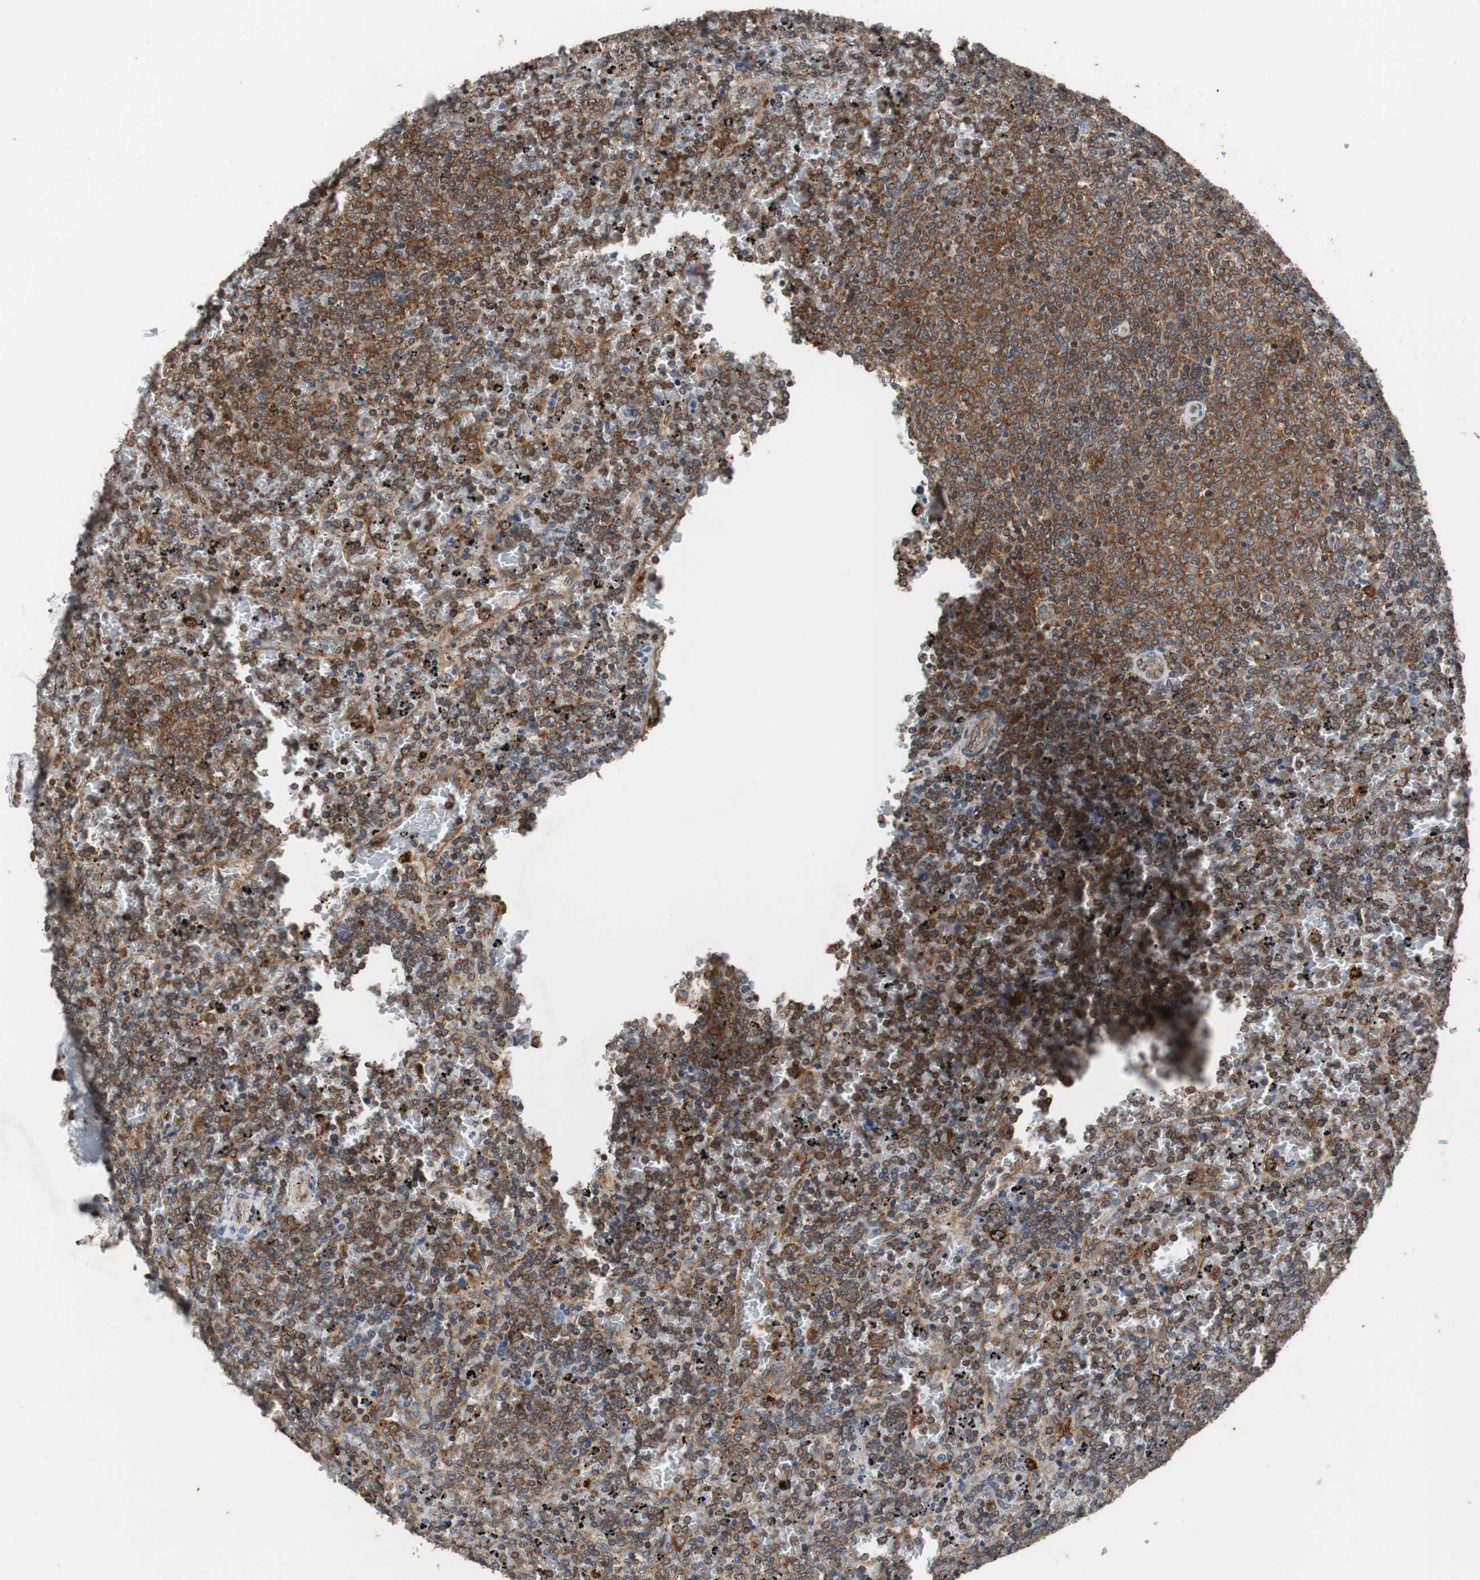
{"staining": {"intensity": "strong", "quantity": ">75%", "location": "cytoplasmic/membranous"}, "tissue": "lymphoma", "cell_type": "Tumor cells", "image_type": "cancer", "snomed": [{"axis": "morphology", "description": "Malignant lymphoma, non-Hodgkin's type, Low grade"}, {"axis": "topography", "description": "Spleen"}], "caption": "Lymphoma tissue shows strong cytoplasmic/membranous expression in approximately >75% of tumor cells, visualized by immunohistochemistry.", "gene": "USP10", "patient": {"sex": "female", "age": 77}}